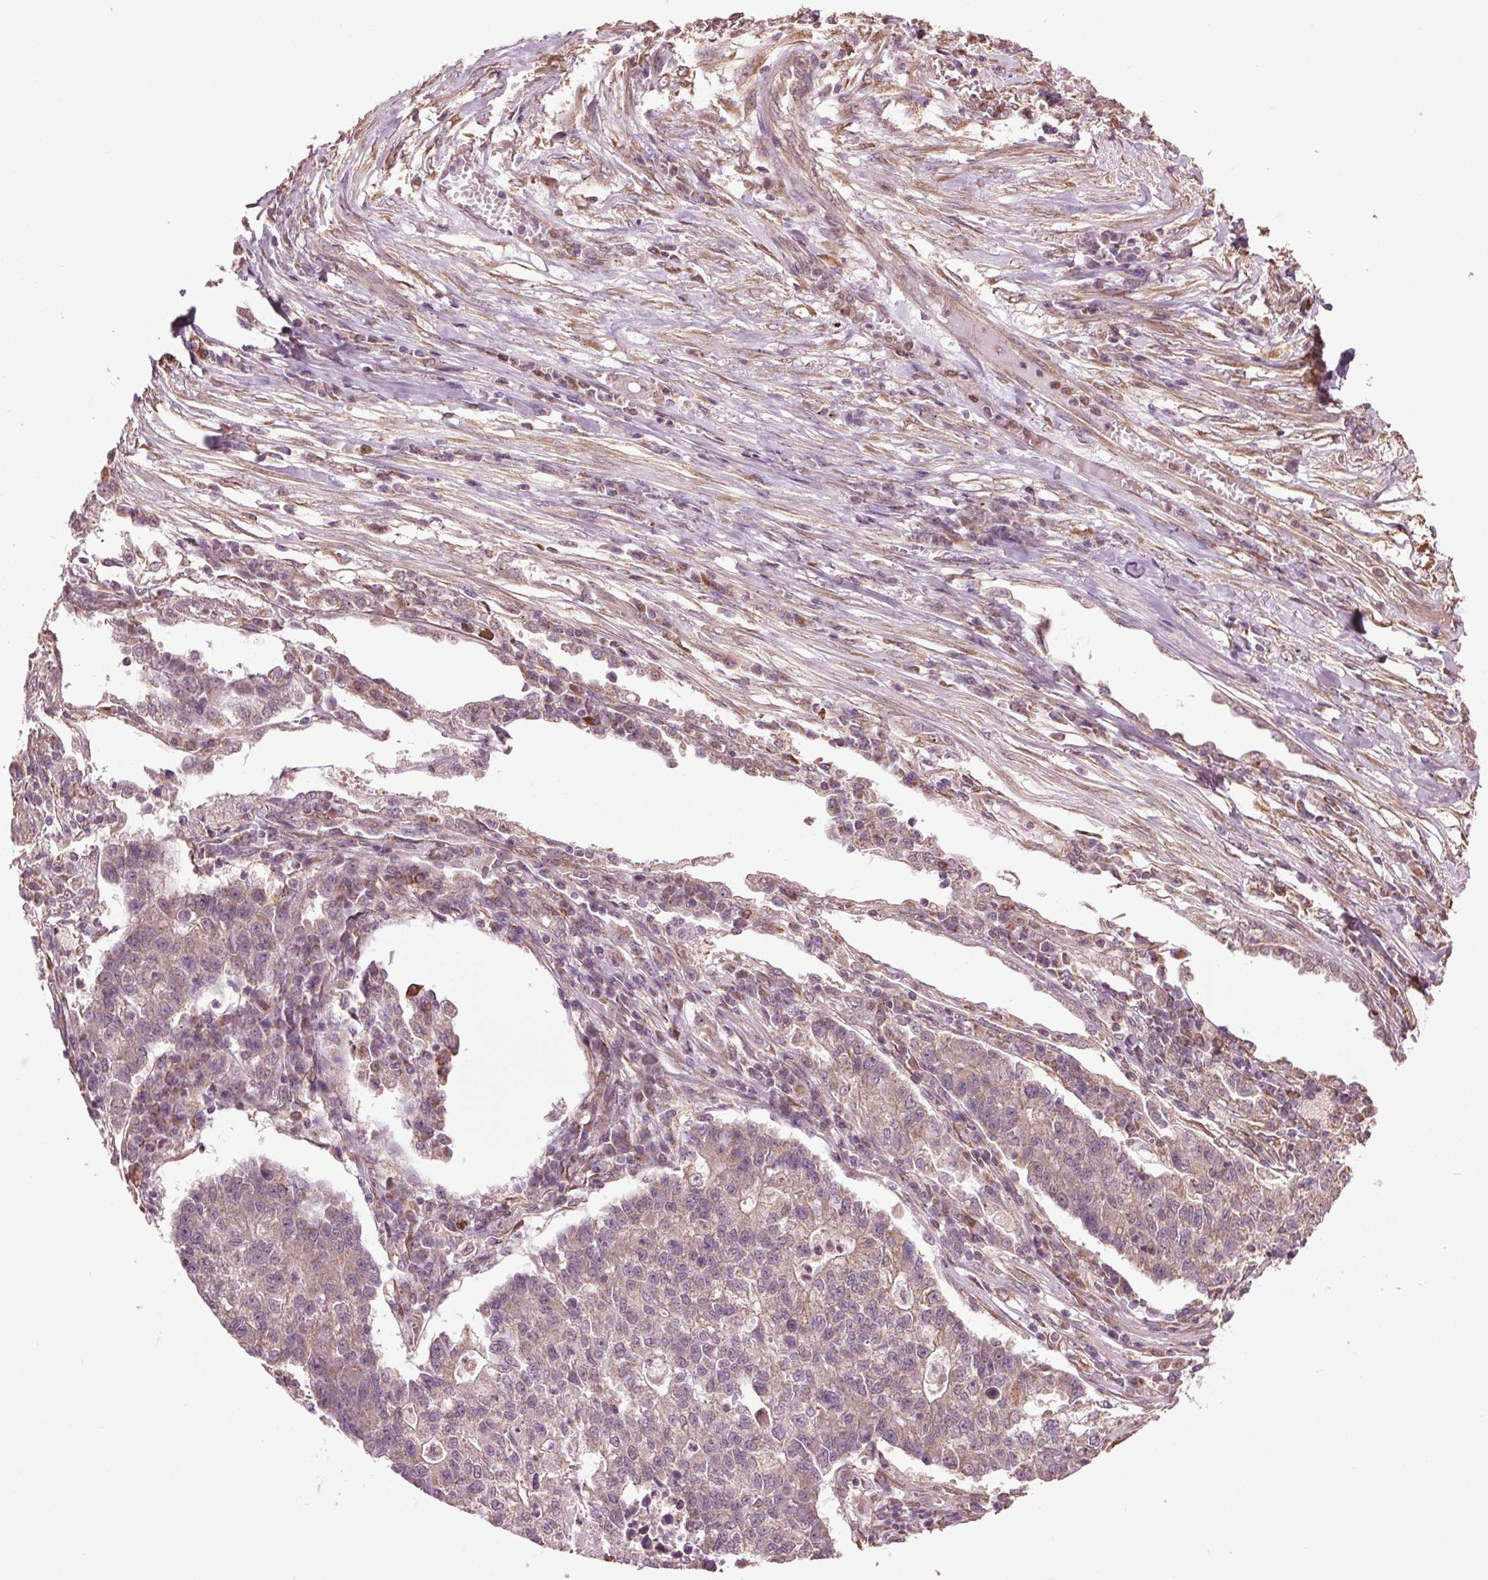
{"staining": {"intensity": "weak", "quantity": "<25%", "location": "cytoplasmic/membranous"}, "tissue": "lung cancer", "cell_type": "Tumor cells", "image_type": "cancer", "snomed": [{"axis": "morphology", "description": "Adenocarcinoma, NOS"}, {"axis": "topography", "description": "Lung"}], "caption": "This is an immunohistochemistry (IHC) image of human lung cancer (adenocarcinoma). There is no expression in tumor cells.", "gene": "RNPEP", "patient": {"sex": "male", "age": 57}}